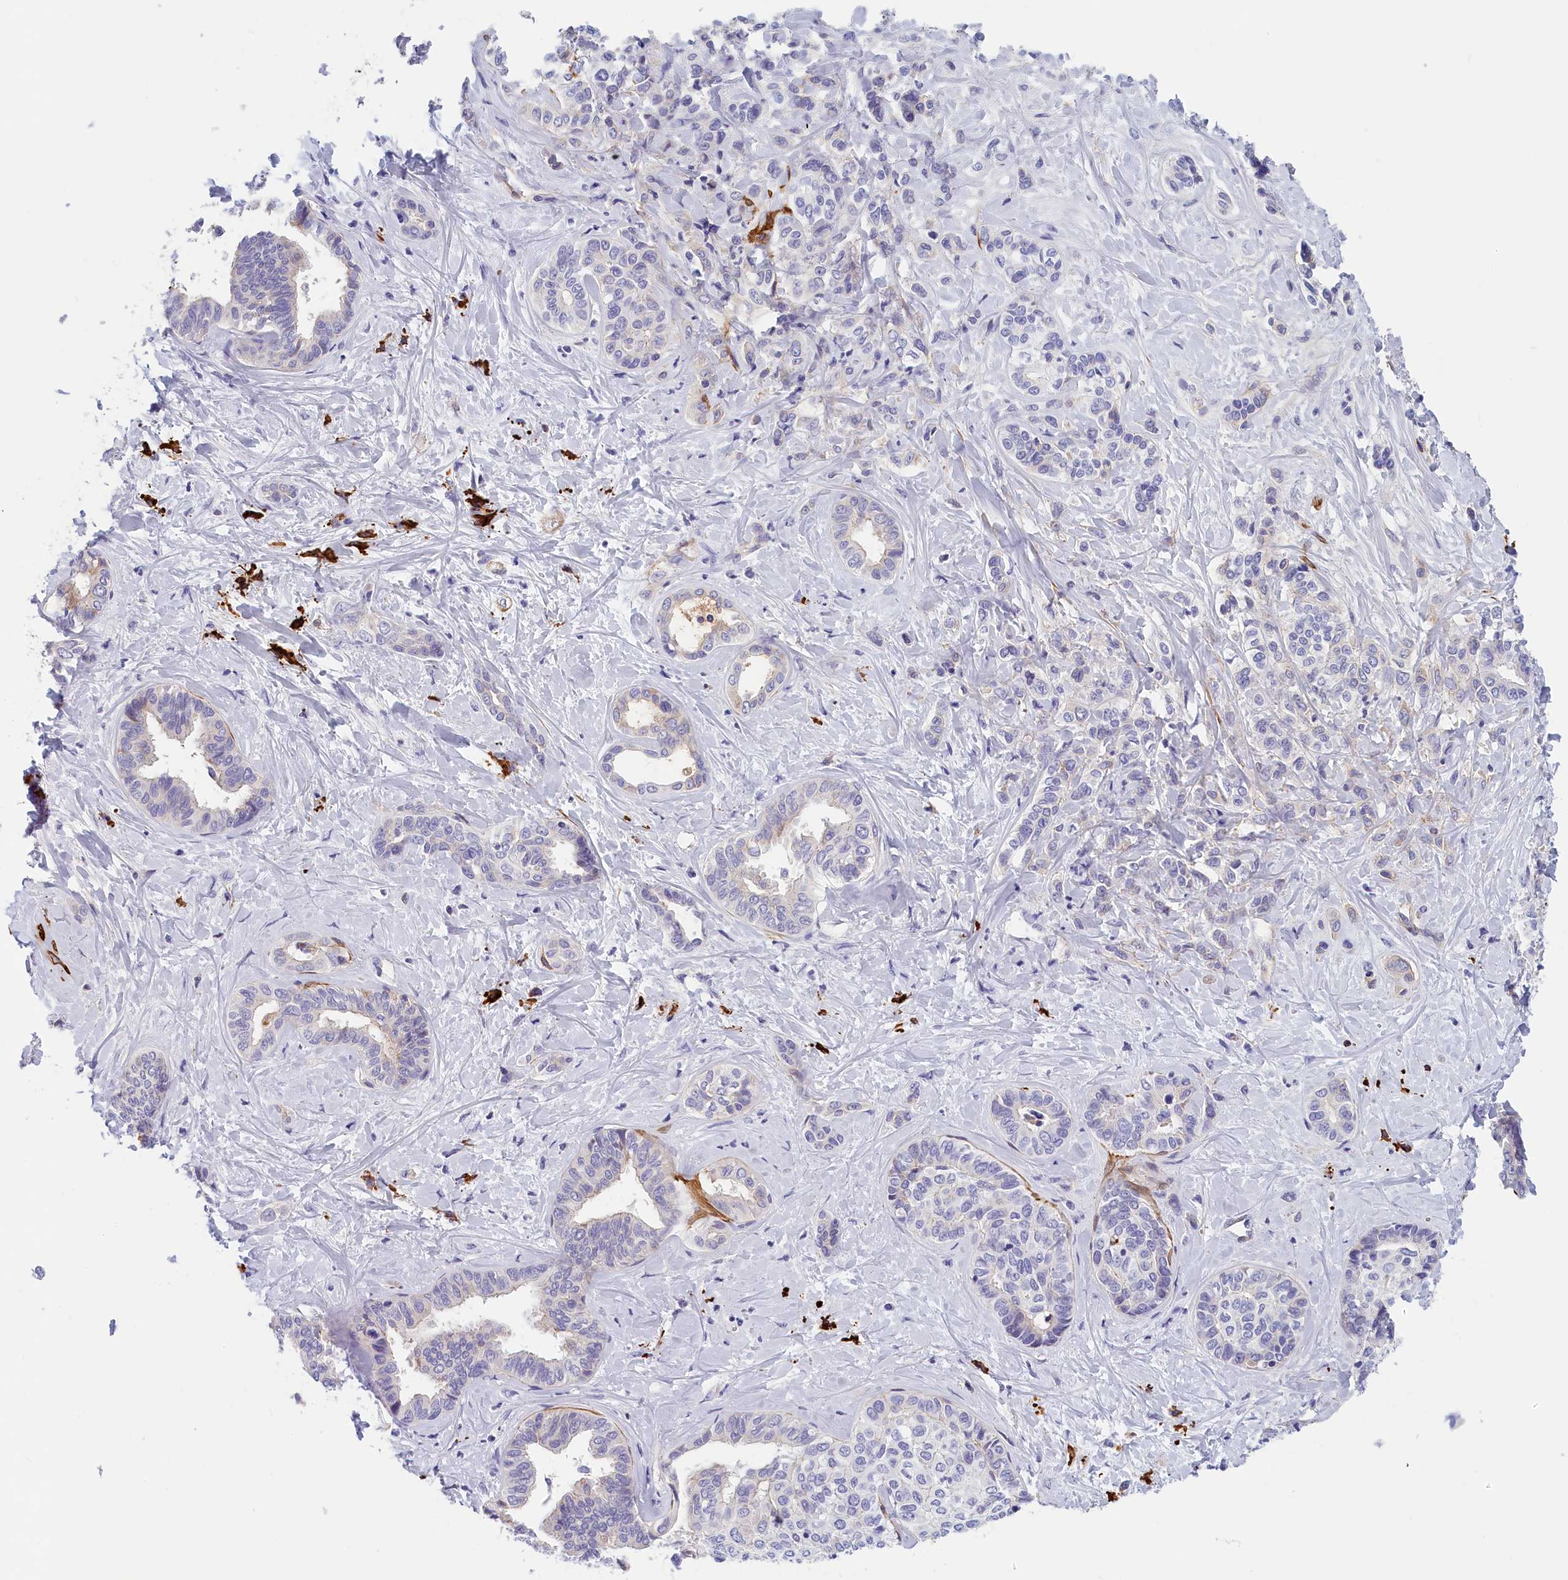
{"staining": {"intensity": "negative", "quantity": "none", "location": "none"}, "tissue": "liver cancer", "cell_type": "Tumor cells", "image_type": "cancer", "snomed": [{"axis": "morphology", "description": "Cholangiocarcinoma"}, {"axis": "topography", "description": "Liver"}], "caption": "Immunohistochemical staining of human liver cancer (cholangiocarcinoma) demonstrates no significant positivity in tumor cells.", "gene": "BCL2L13", "patient": {"sex": "female", "age": 77}}